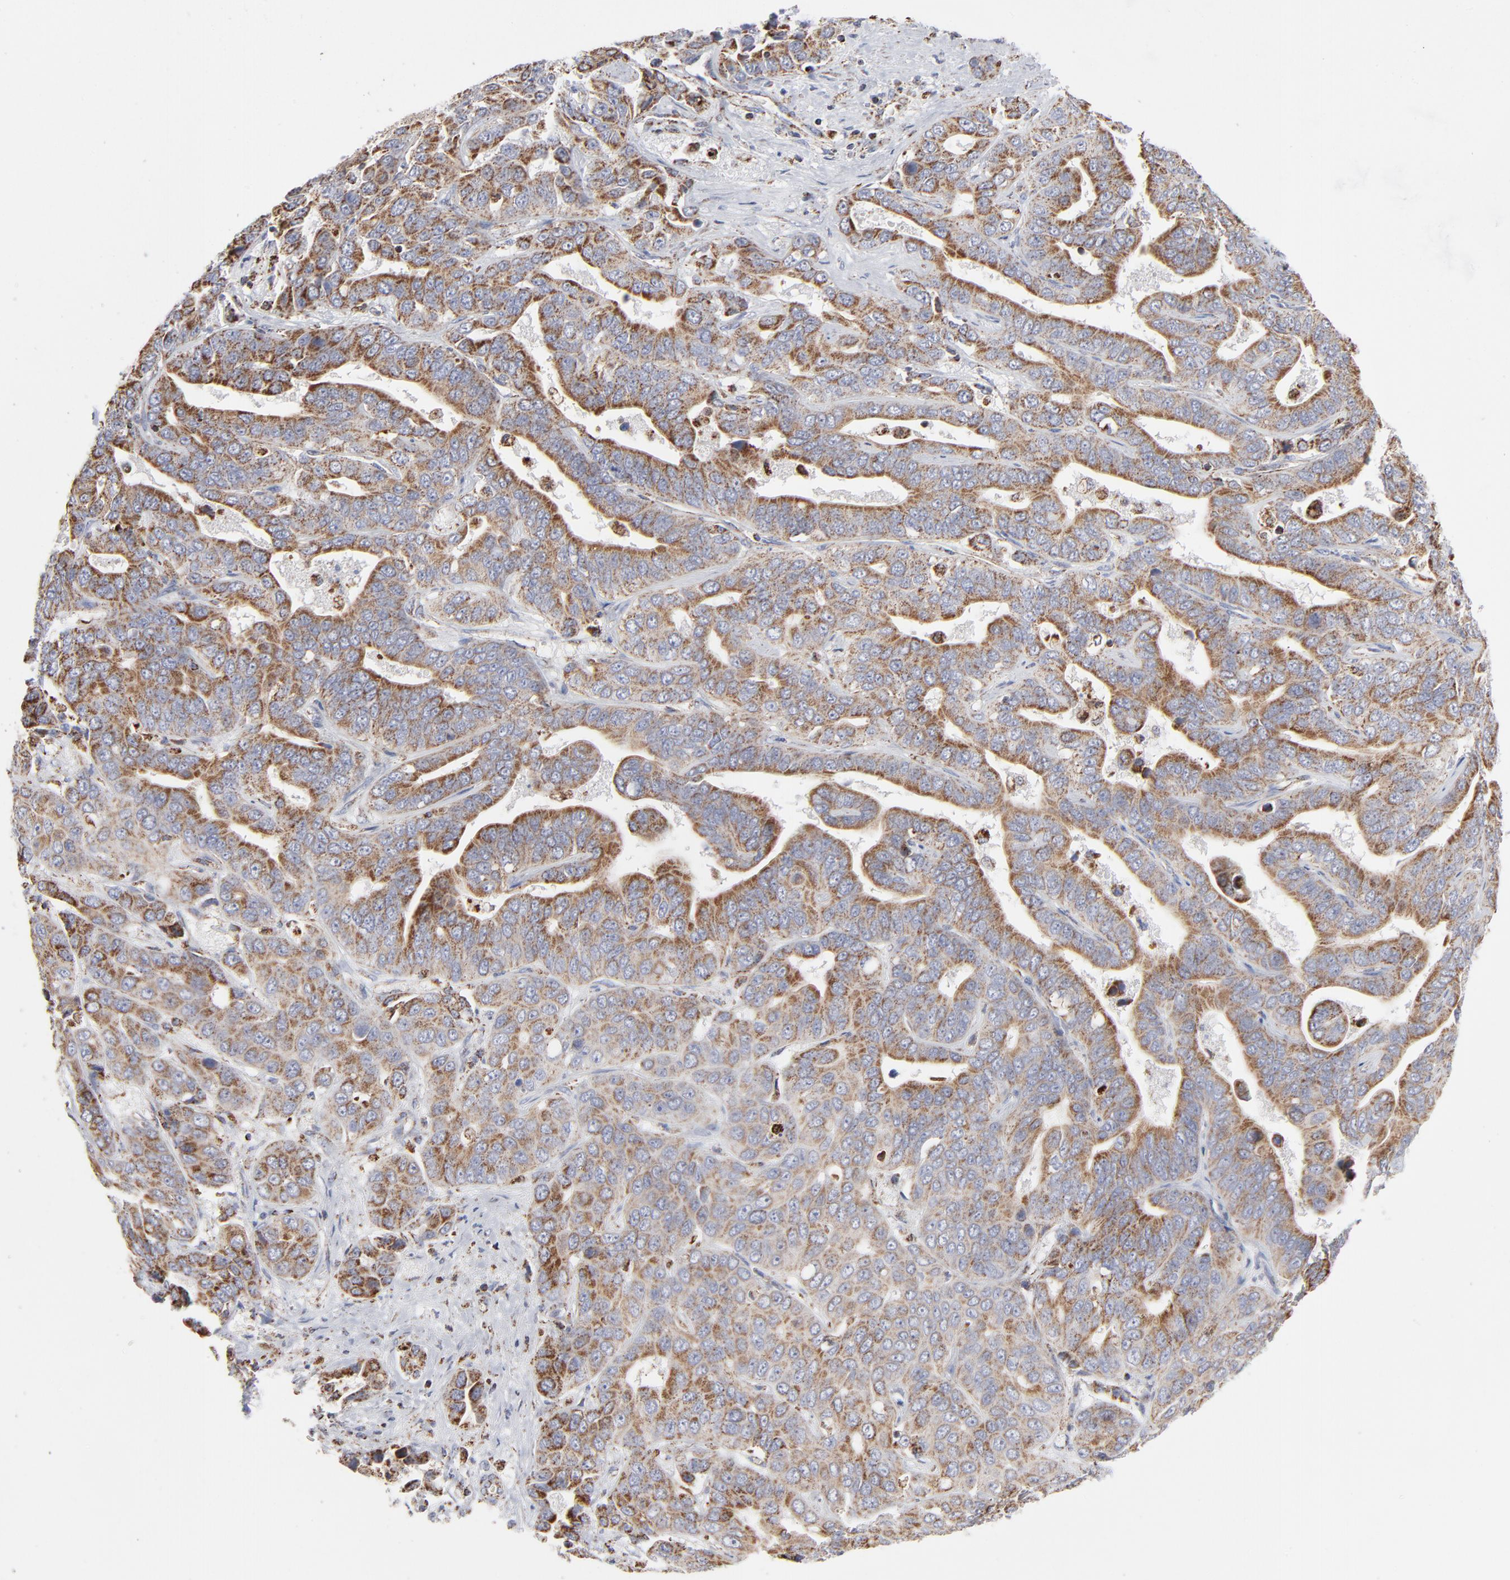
{"staining": {"intensity": "moderate", "quantity": ">75%", "location": "cytoplasmic/membranous"}, "tissue": "liver cancer", "cell_type": "Tumor cells", "image_type": "cancer", "snomed": [{"axis": "morphology", "description": "Cholangiocarcinoma"}, {"axis": "topography", "description": "Liver"}], "caption": "Immunohistochemical staining of liver cancer (cholangiocarcinoma) demonstrates medium levels of moderate cytoplasmic/membranous positivity in approximately >75% of tumor cells.", "gene": "ASB3", "patient": {"sex": "female", "age": 52}}